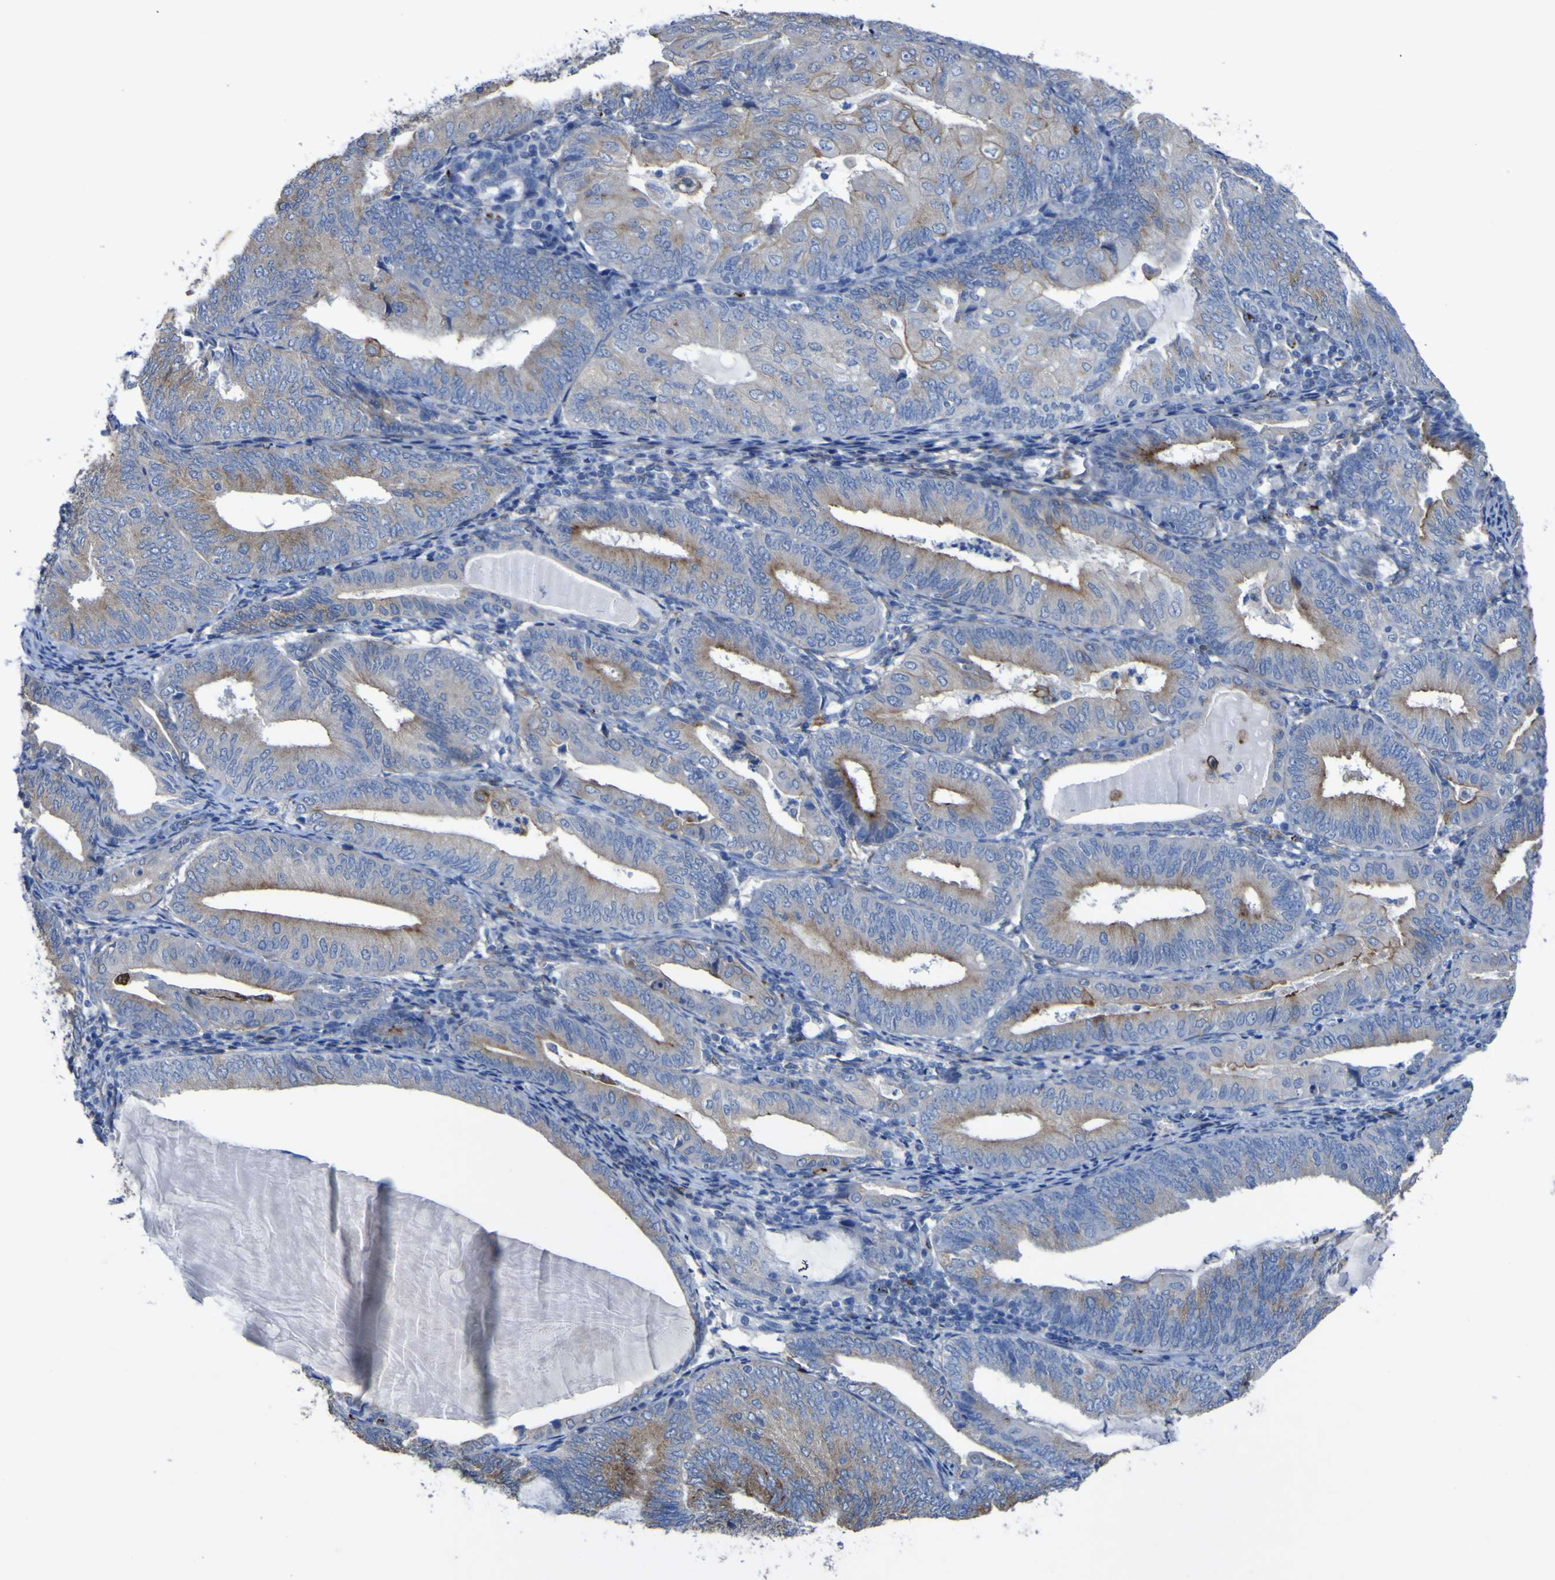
{"staining": {"intensity": "moderate", "quantity": "25%-75%", "location": "cytoplasmic/membranous"}, "tissue": "endometrial cancer", "cell_type": "Tumor cells", "image_type": "cancer", "snomed": [{"axis": "morphology", "description": "Adenocarcinoma, NOS"}, {"axis": "topography", "description": "Endometrium"}], "caption": "Protein staining of adenocarcinoma (endometrial) tissue exhibits moderate cytoplasmic/membranous positivity in about 25%-75% of tumor cells. The protein of interest is stained brown, and the nuclei are stained in blue (DAB IHC with brightfield microscopy, high magnification).", "gene": "AGO4", "patient": {"sex": "female", "age": 81}}